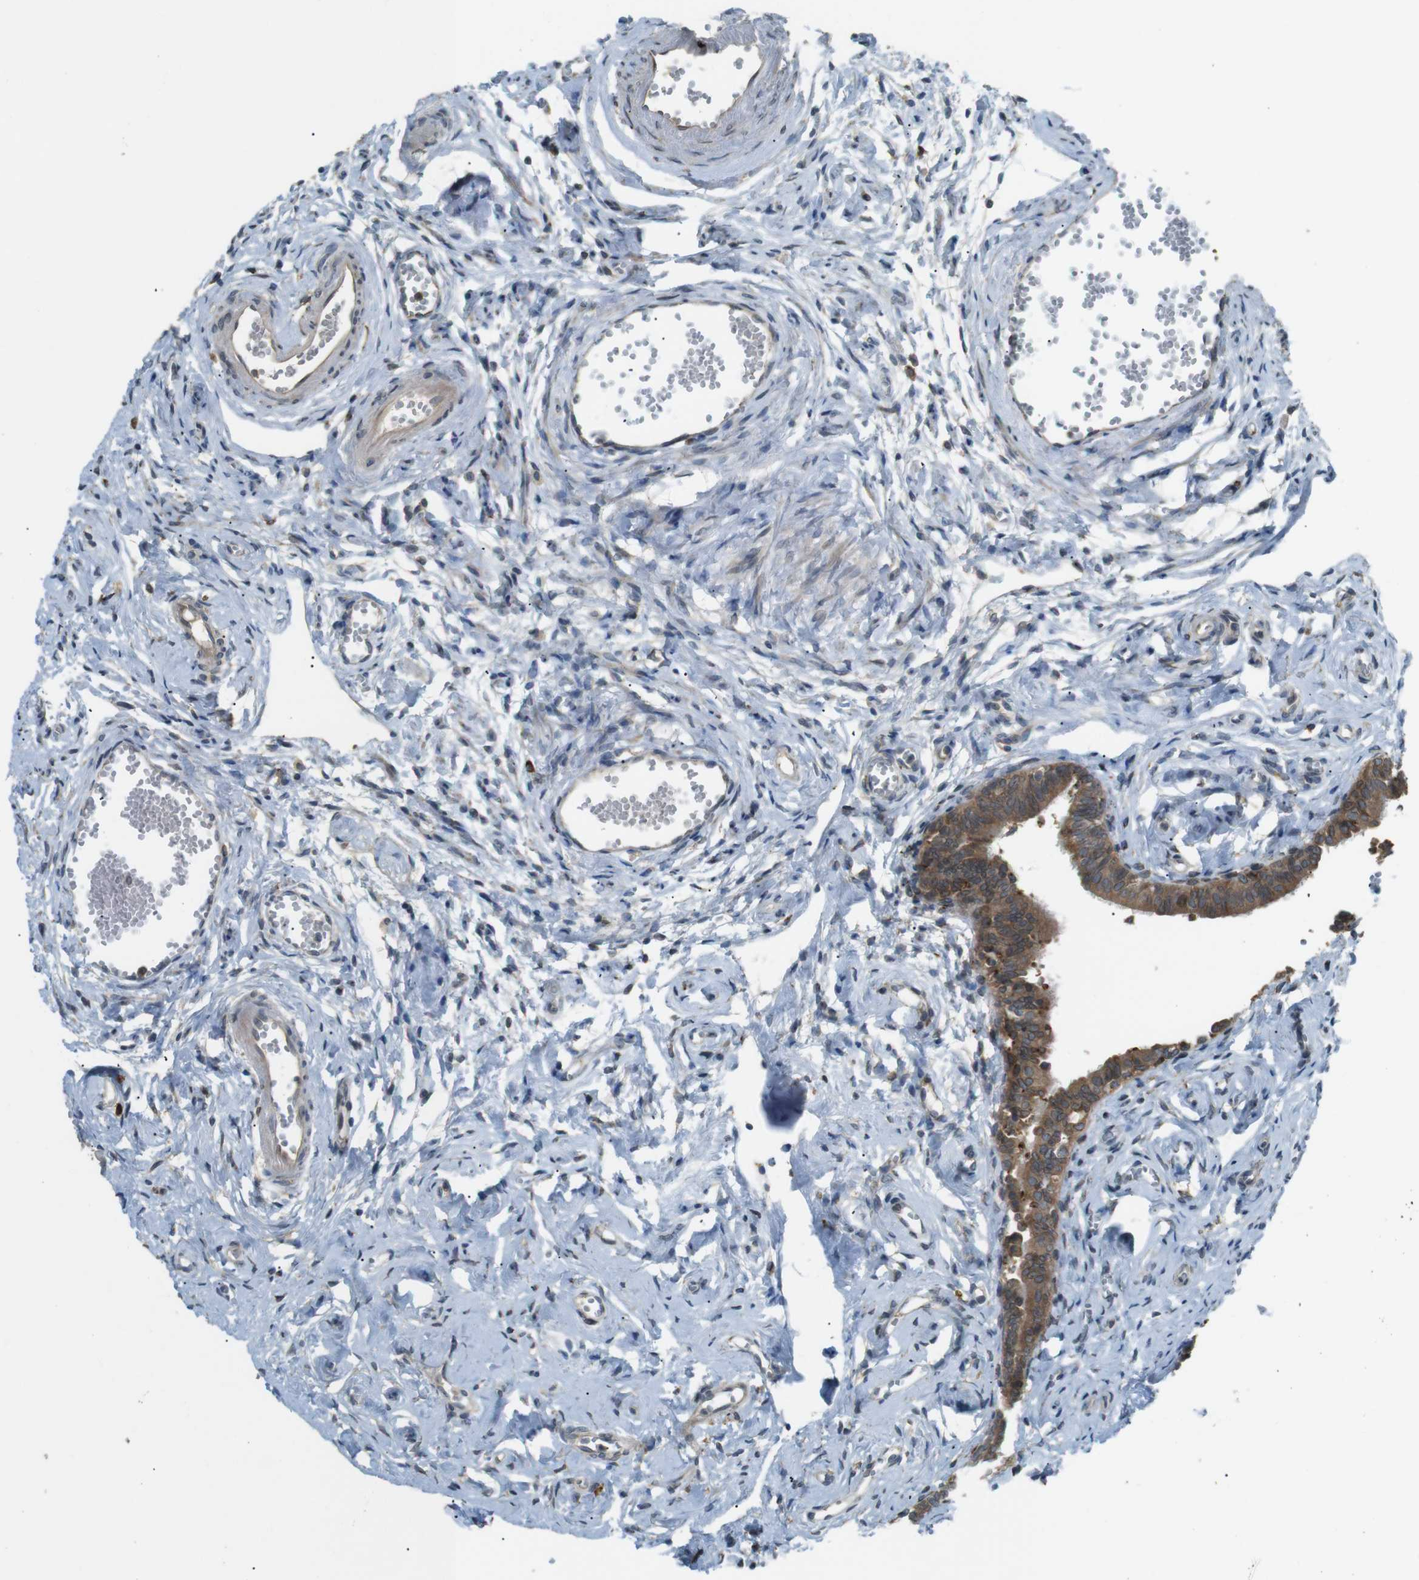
{"staining": {"intensity": "strong", "quantity": ">75%", "location": "cytoplasmic/membranous"}, "tissue": "fallopian tube", "cell_type": "Glandular cells", "image_type": "normal", "snomed": [{"axis": "morphology", "description": "Normal tissue, NOS"}, {"axis": "topography", "description": "Fallopian tube"}], "caption": "Fallopian tube stained with immunohistochemistry displays strong cytoplasmic/membranous expression in approximately >75% of glandular cells. (Brightfield microscopy of DAB IHC at high magnification).", "gene": "TMED4", "patient": {"sex": "female", "age": 71}}